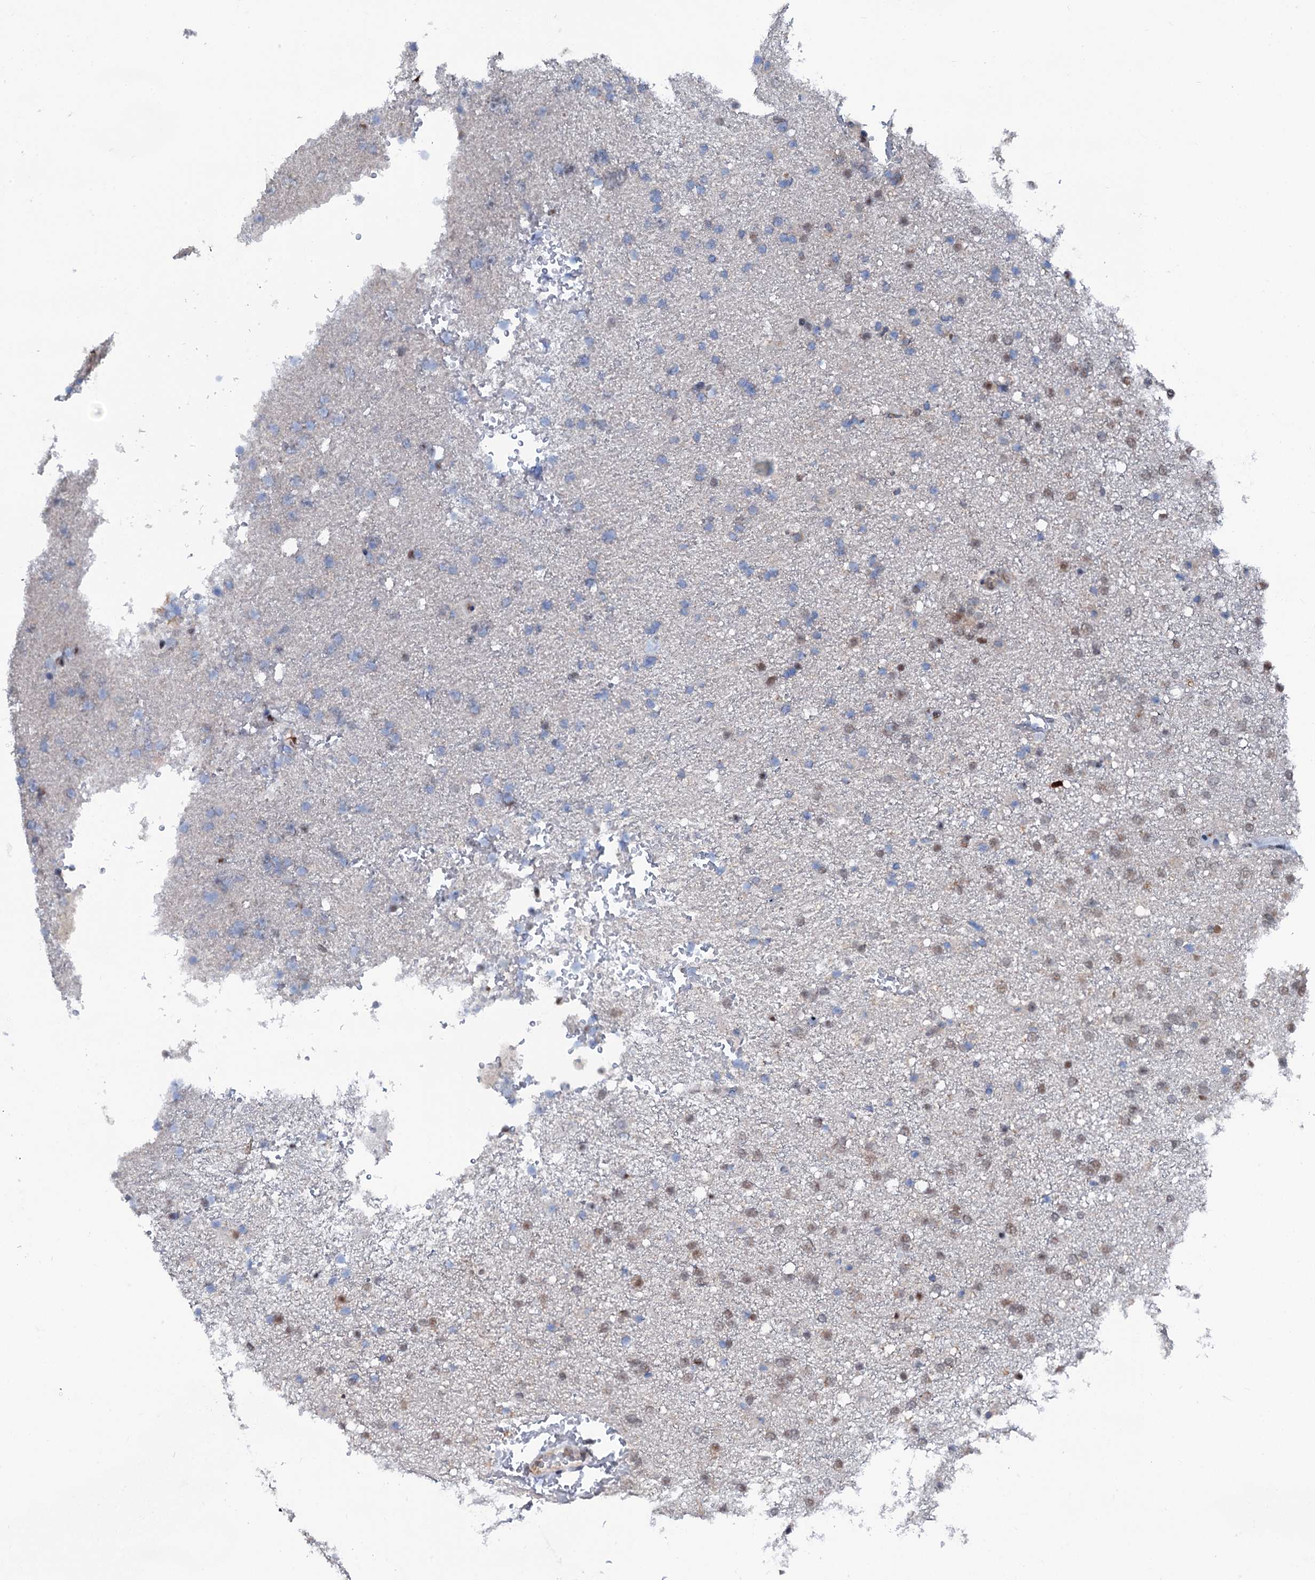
{"staining": {"intensity": "weak", "quantity": "25%-75%", "location": "nuclear"}, "tissue": "glioma", "cell_type": "Tumor cells", "image_type": "cancer", "snomed": [{"axis": "morphology", "description": "Glioma, malignant, High grade"}, {"axis": "topography", "description": "Brain"}], "caption": "An immunohistochemistry histopathology image of neoplastic tissue is shown. Protein staining in brown shows weak nuclear positivity in malignant high-grade glioma within tumor cells.", "gene": "PSMD13", "patient": {"sex": "male", "age": 72}}